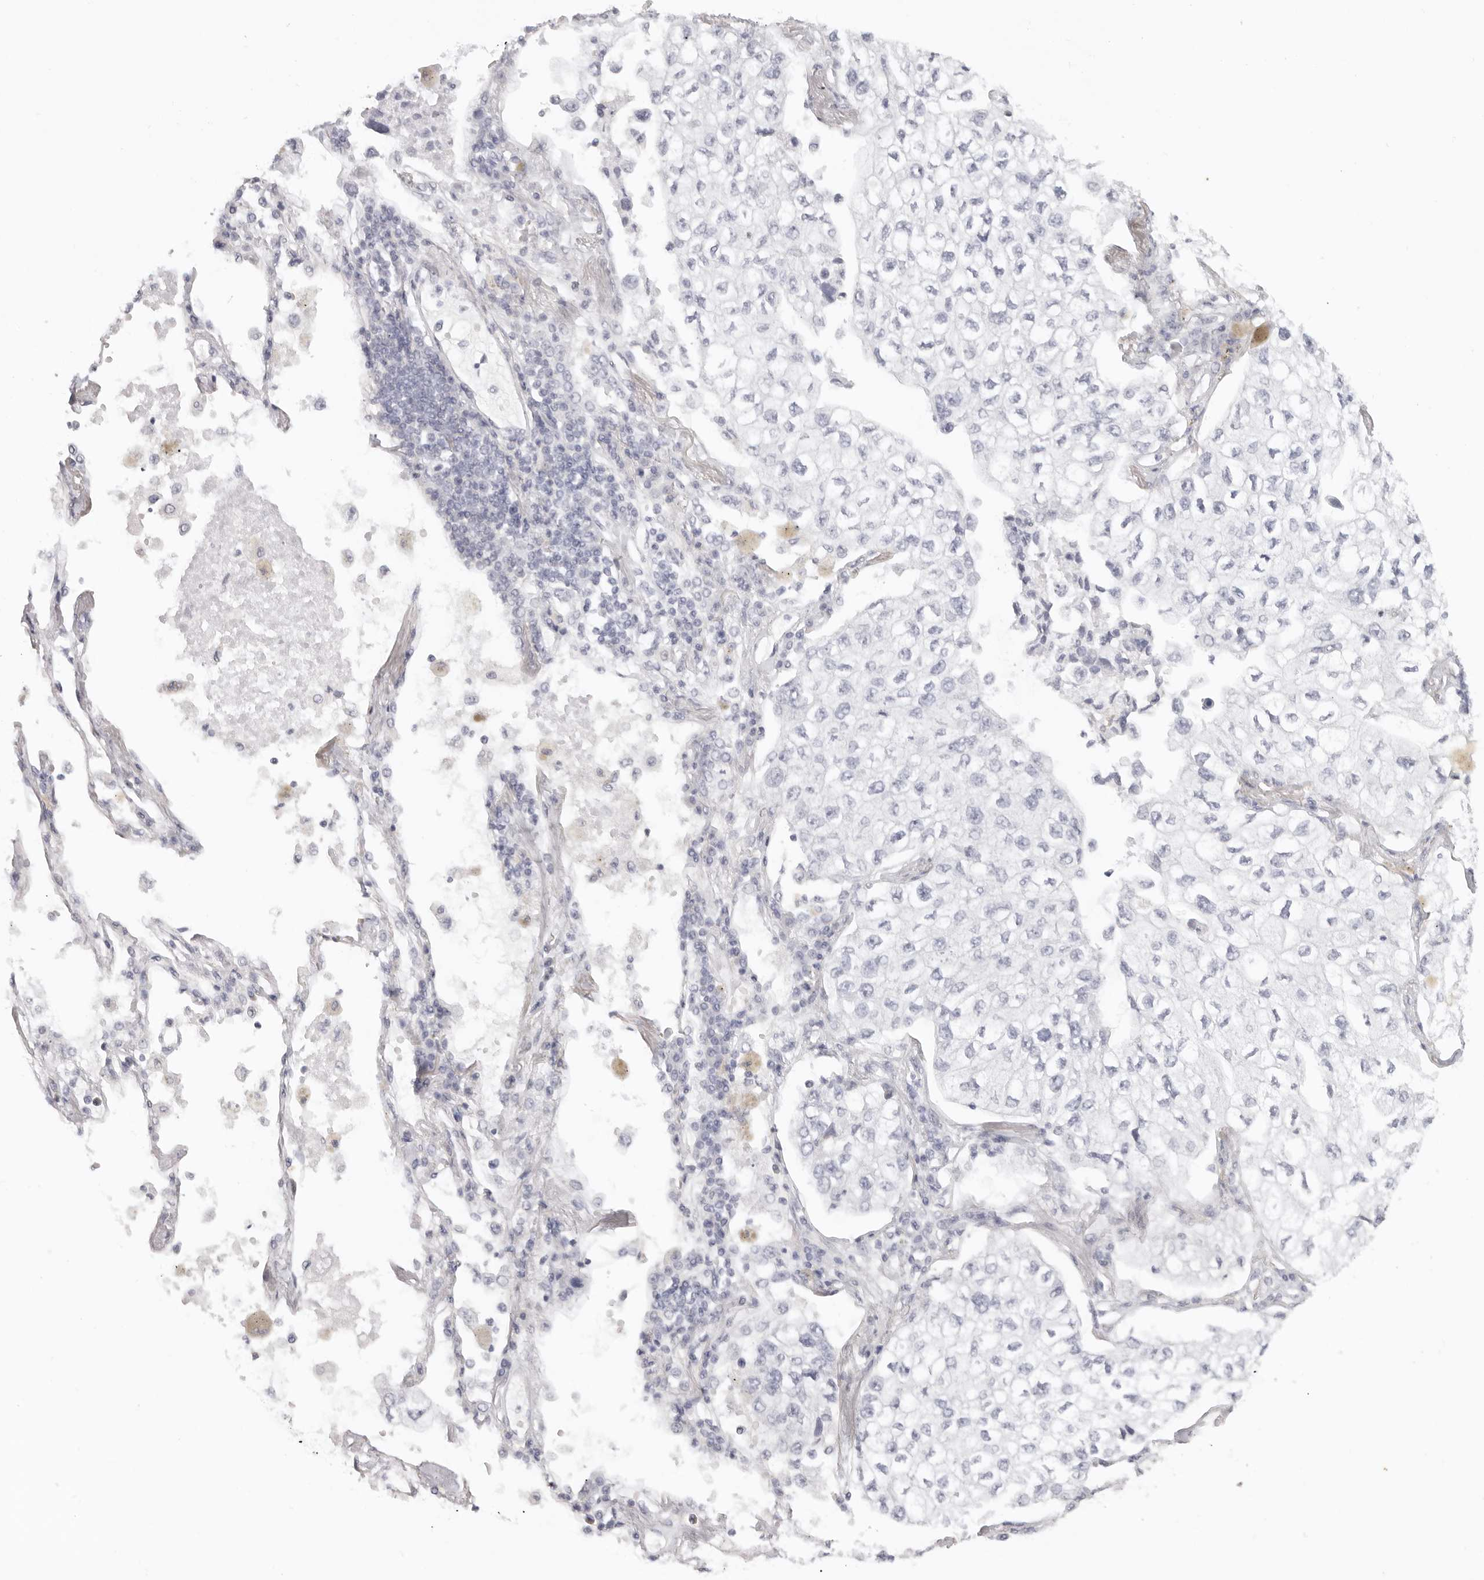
{"staining": {"intensity": "negative", "quantity": "none", "location": "none"}, "tissue": "lung cancer", "cell_type": "Tumor cells", "image_type": "cancer", "snomed": [{"axis": "morphology", "description": "Adenocarcinoma, NOS"}, {"axis": "topography", "description": "Lung"}], "caption": "Protein analysis of lung cancer exhibits no significant expression in tumor cells.", "gene": "RXFP1", "patient": {"sex": "male", "age": 63}}